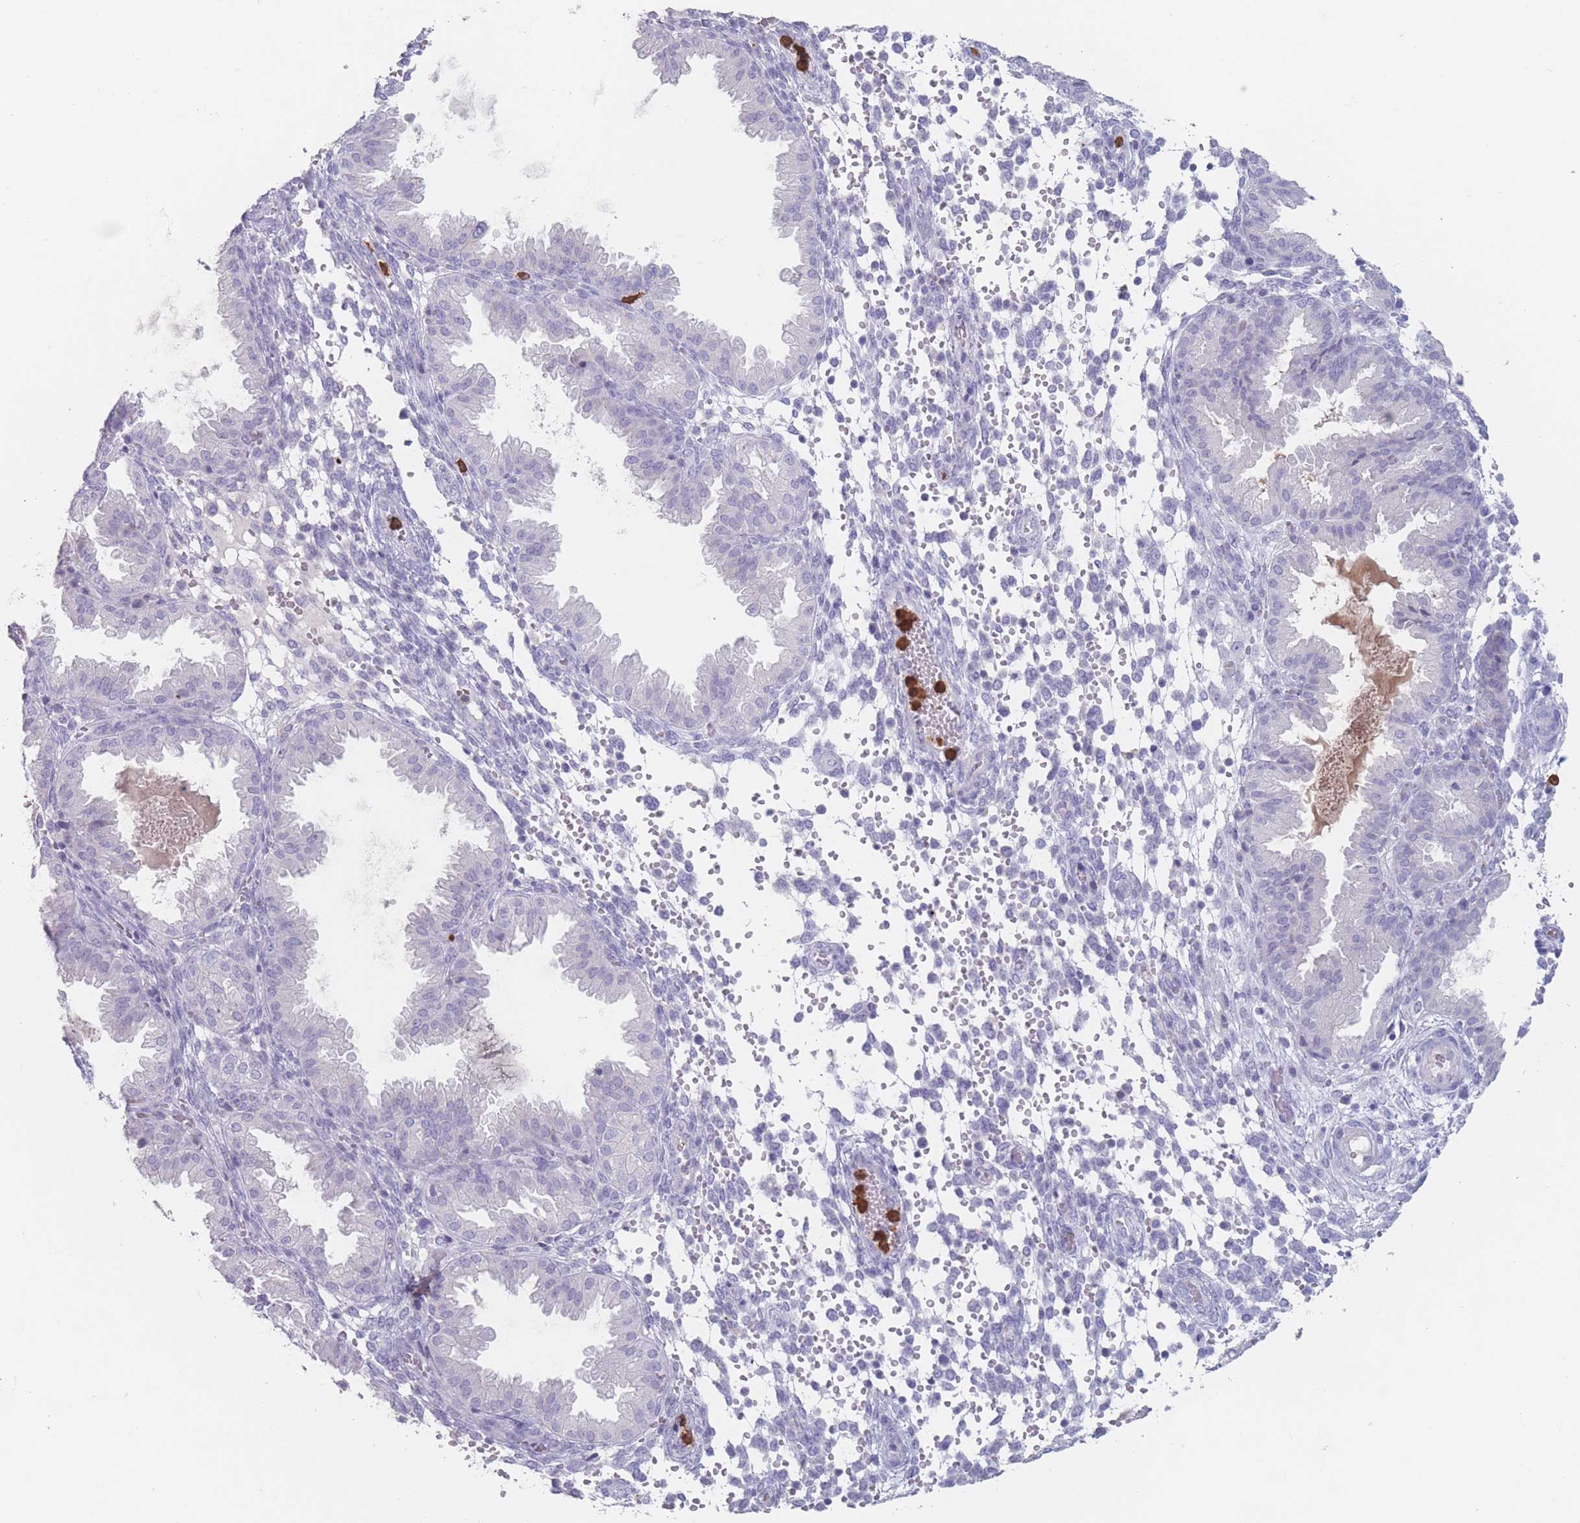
{"staining": {"intensity": "negative", "quantity": "none", "location": "none"}, "tissue": "endometrium", "cell_type": "Cells in endometrial stroma", "image_type": "normal", "snomed": [{"axis": "morphology", "description": "Normal tissue, NOS"}, {"axis": "topography", "description": "Endometrium"}], "caption": "IHC photomicrograph of benign human endometrium stained for a protein (brown), which demonstrates no expression in cells in endometrial stroma. (DAB immunohistochemistry (IHC) visualized using brightfield microscopy, high magnification).", "gene": "ATP1A3", "patient": {"sex": "female", "age": 33}}